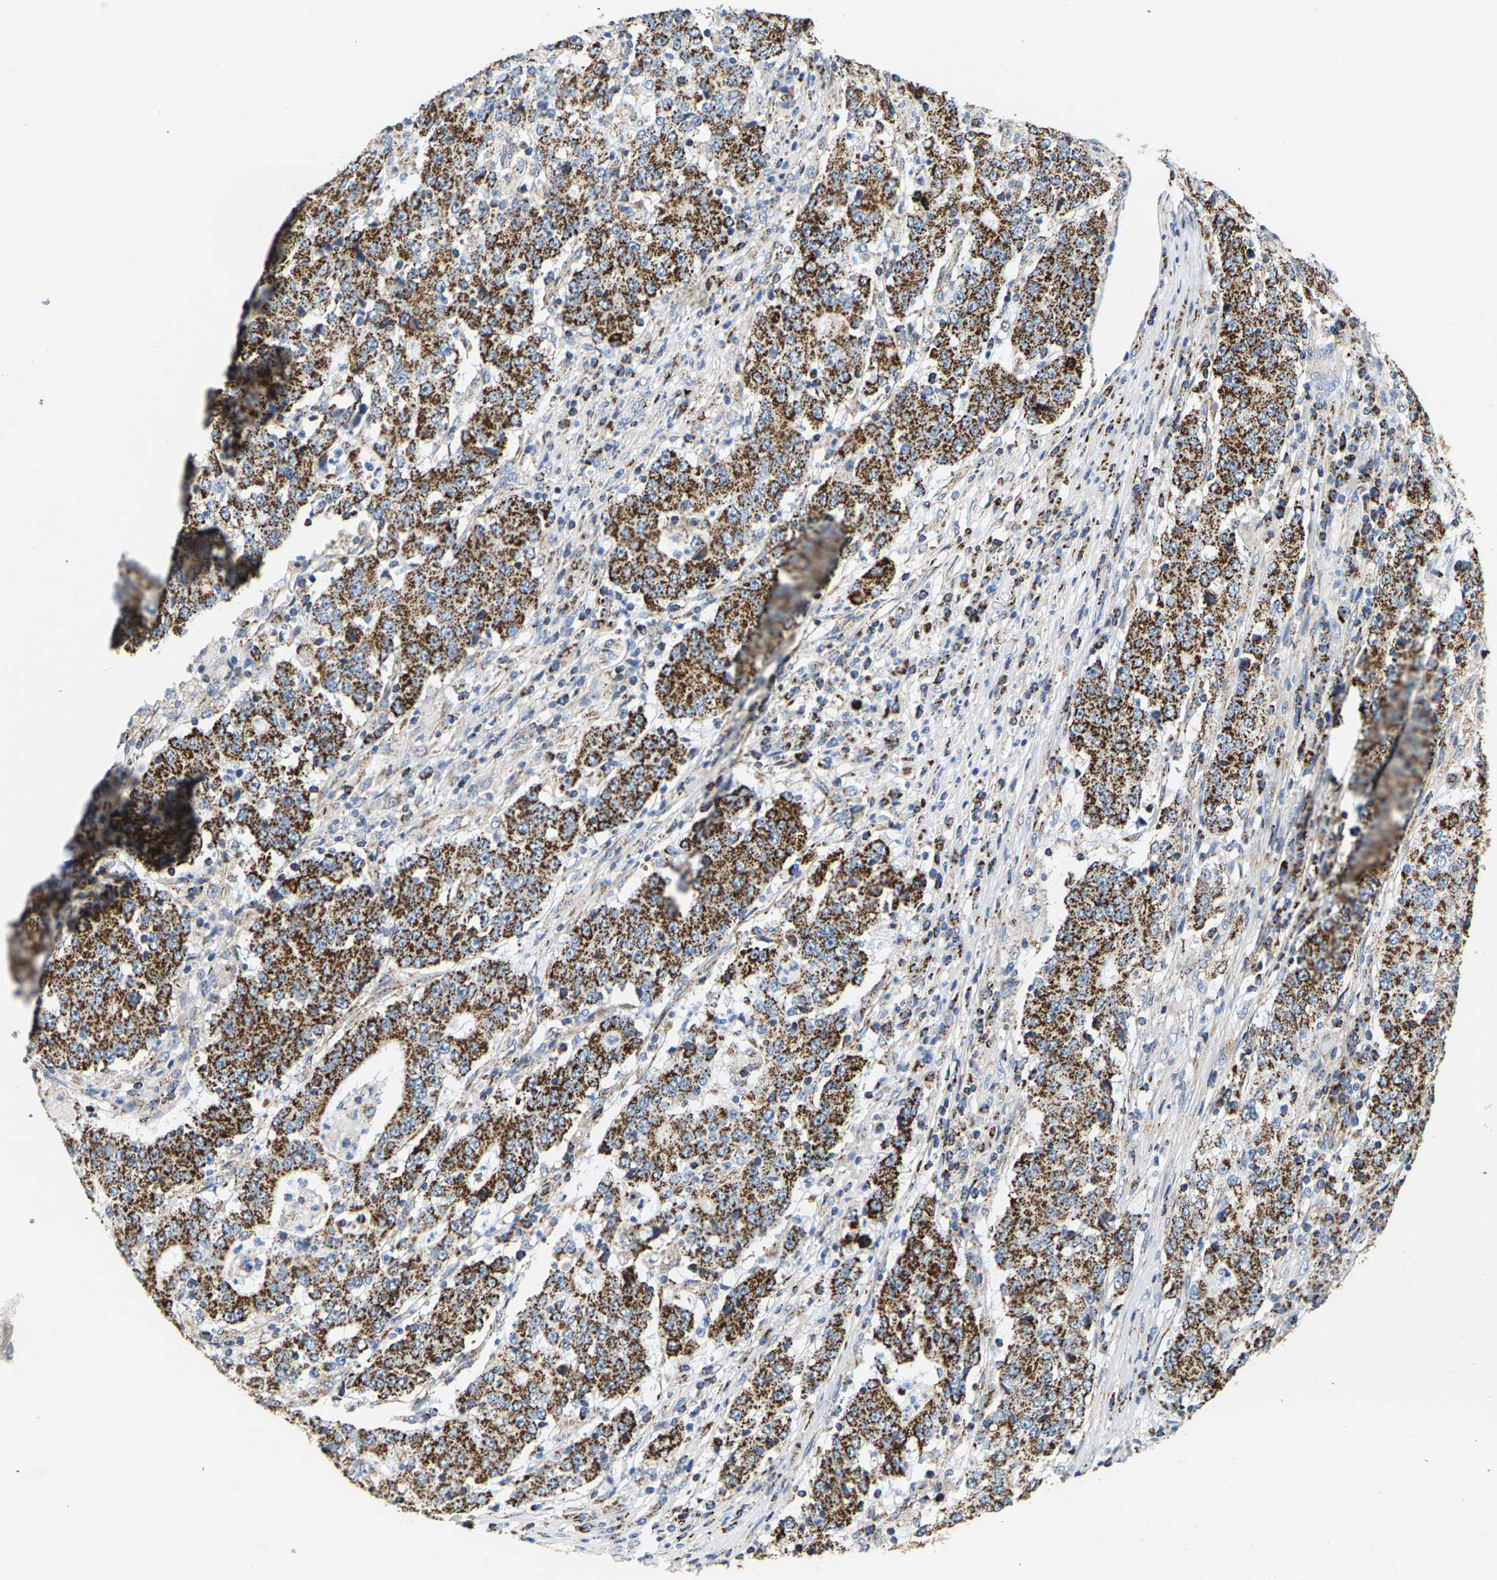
{"staining": {"intensity": "strong", "quantity": ">75%", "location": "cytoplasmic/membranous"}, "tissue": "stomach cancer", "cell_type": "Tumor cells", "image_type": "cancer", "snomed": [{"axis": "morphology", "description": "Adenocarcinoma, NOS"}, {"axis": "topography", "description": "Stomach"}], "caption": "High-power microscopy captured an immunohistochemistry micrograph of stomach cancer (adenocarcinoma), revealing strong cytoplasmic/membranous positivity in about >75% of tumor cells.", "gene": "SHMT2", "patient": {"sex": "male", "age": 59}}